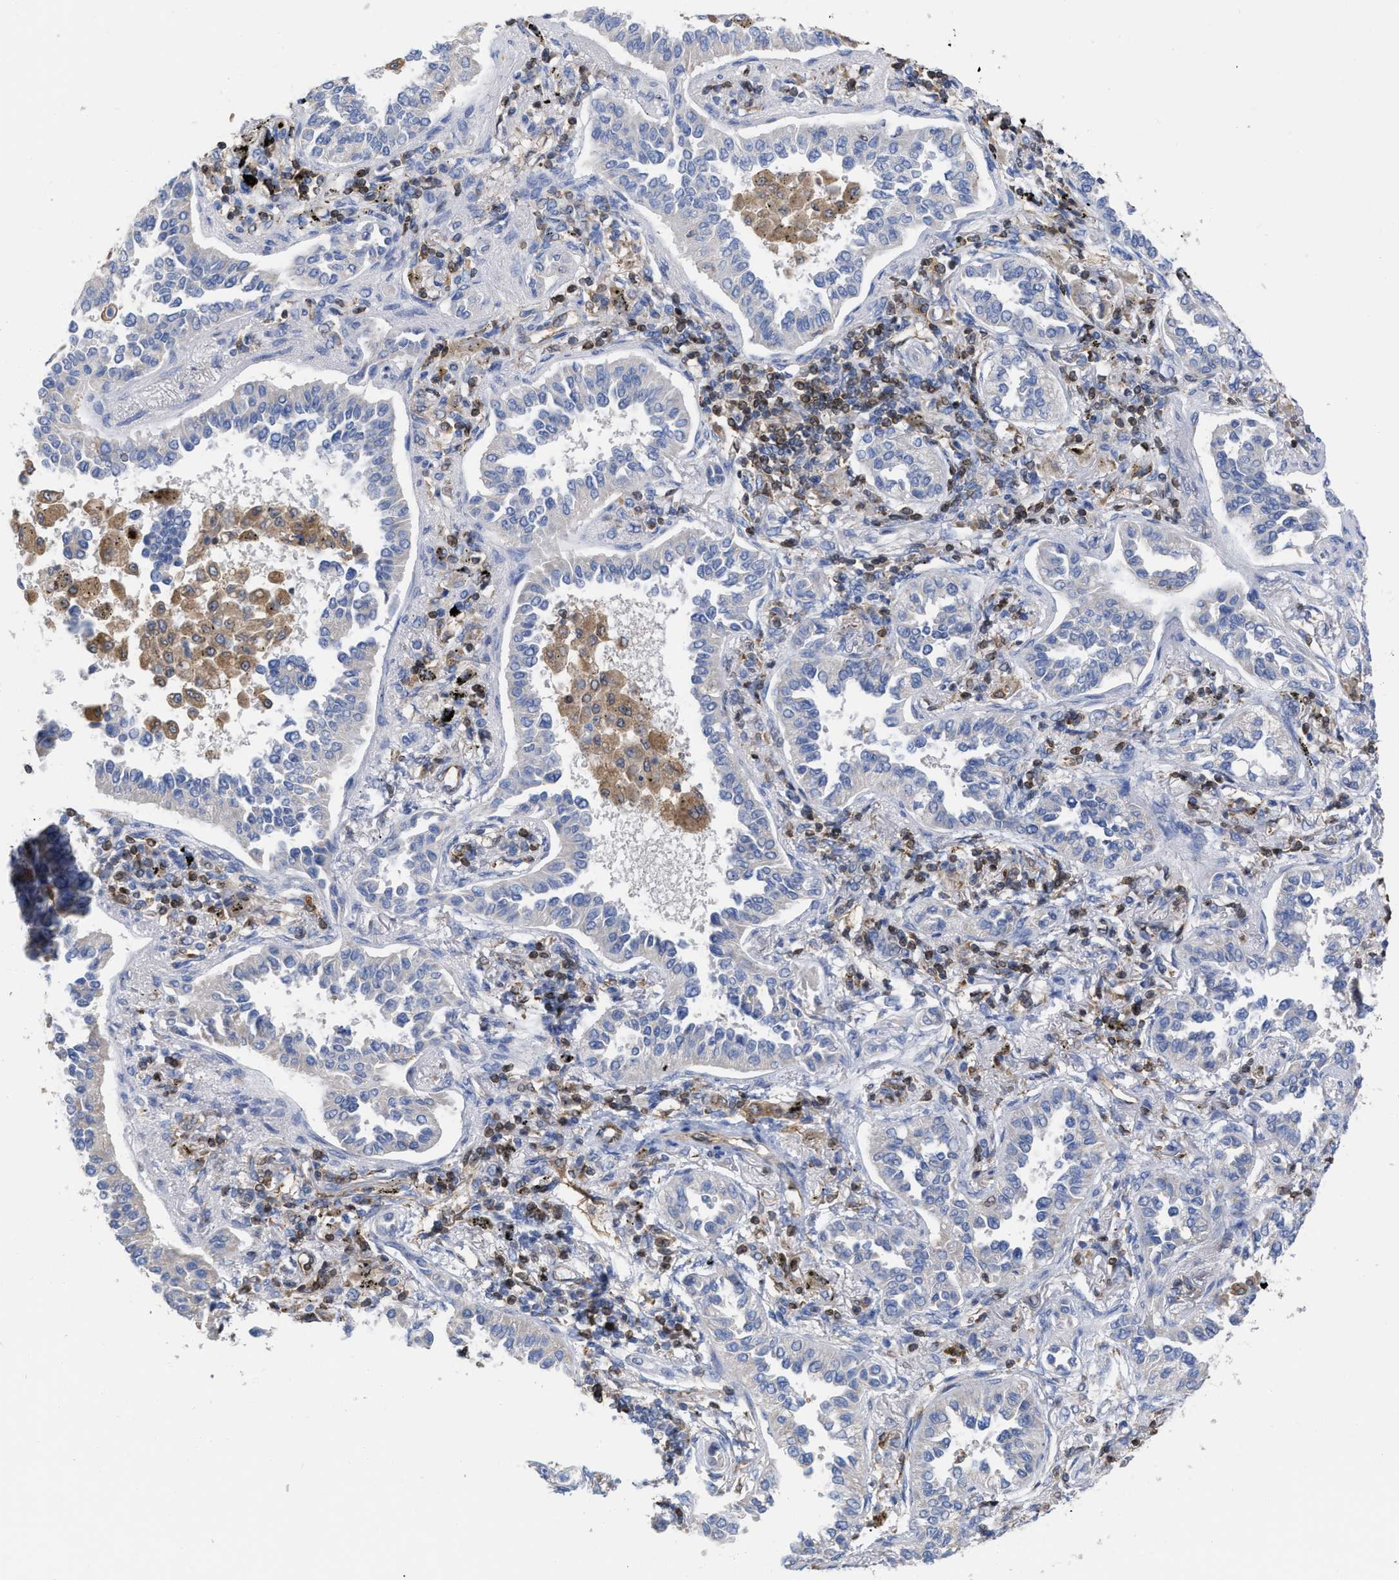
{"staining": {"intensity": "negative", "quantity": "none", "location": "none"}, "tissue": "lung cancer", "cell_type": "Tumor cells", "image_type": "cancer", "snomed": [{"axis": "morphology", "description": "Normal tissue, NOS"}, {"axis": "morphology", "description": "Adenocarcinoma, NOS"}, {"axis": "topography", "description": "Lung"}], "caption": "Tumor cells are negative for brown protein staining in lung adenocarcinoma.", "gene": "GIMAP4", "patient": {"sex": "male", "age": 59}}